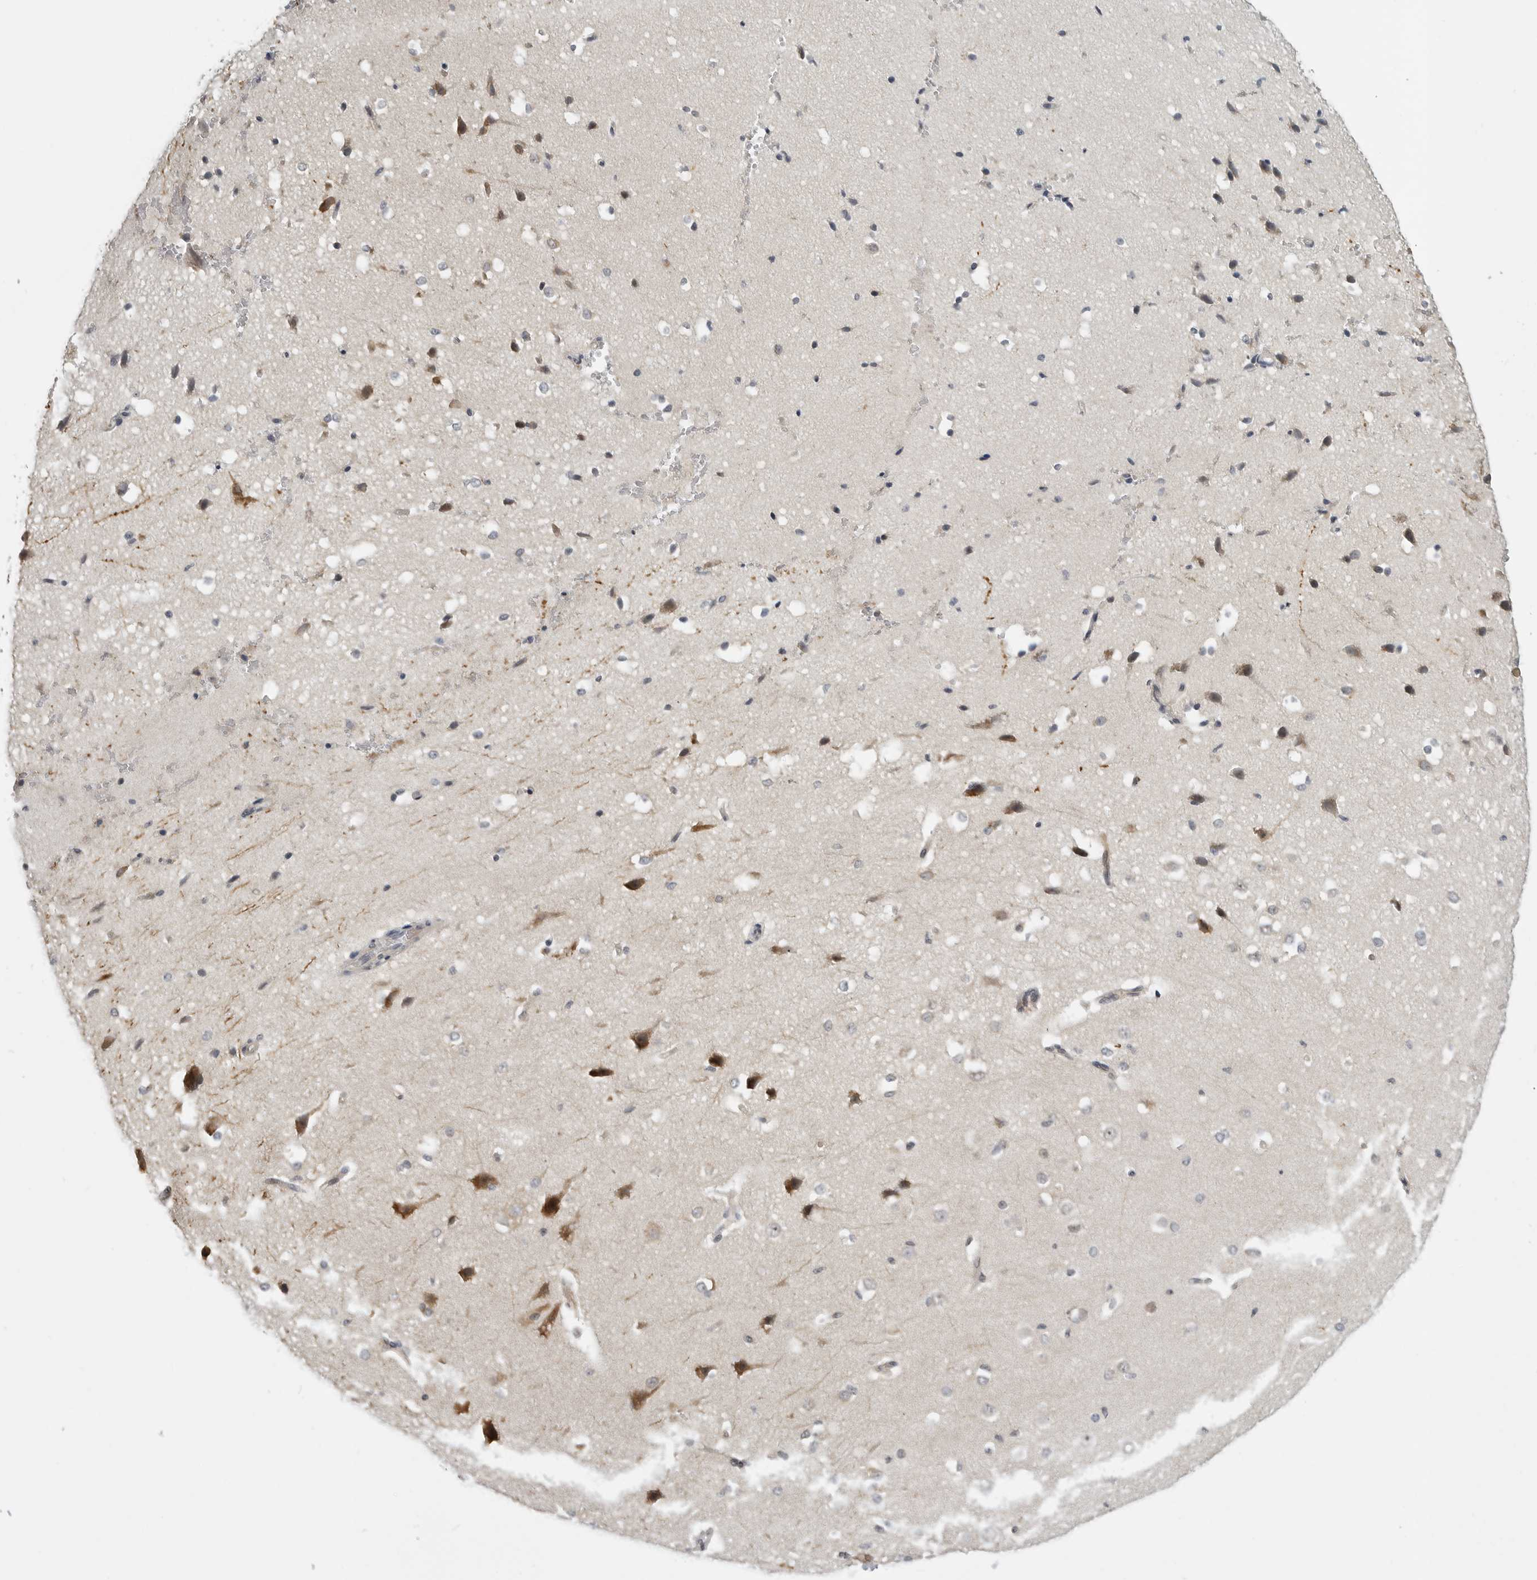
{"staining": {"intensity": "weak", "quantity": ">75%", "location": "cytoplasmic/membranous"}, "tissue": "cerebral cortex", "cell_type": "Endothelial cells", "image_type": "normal", "snomed": [{"axis": "morphology", "description": "Normal tissue, NOS"}, {"axis": "morphology", "description": "Developmental malformation"}, {"axis": "topography", "description": "Cerebral cortex"}], "caption": "IHC (DAB (3,3'-diaminobenzidine)) staining of normal human cerebral cortex reveals weak cytoplasmic/membranous protein staining in about >75% of endothelial cells.", "gene": "CEP295NL", "patient": {"sex": "female", "age": 30}}